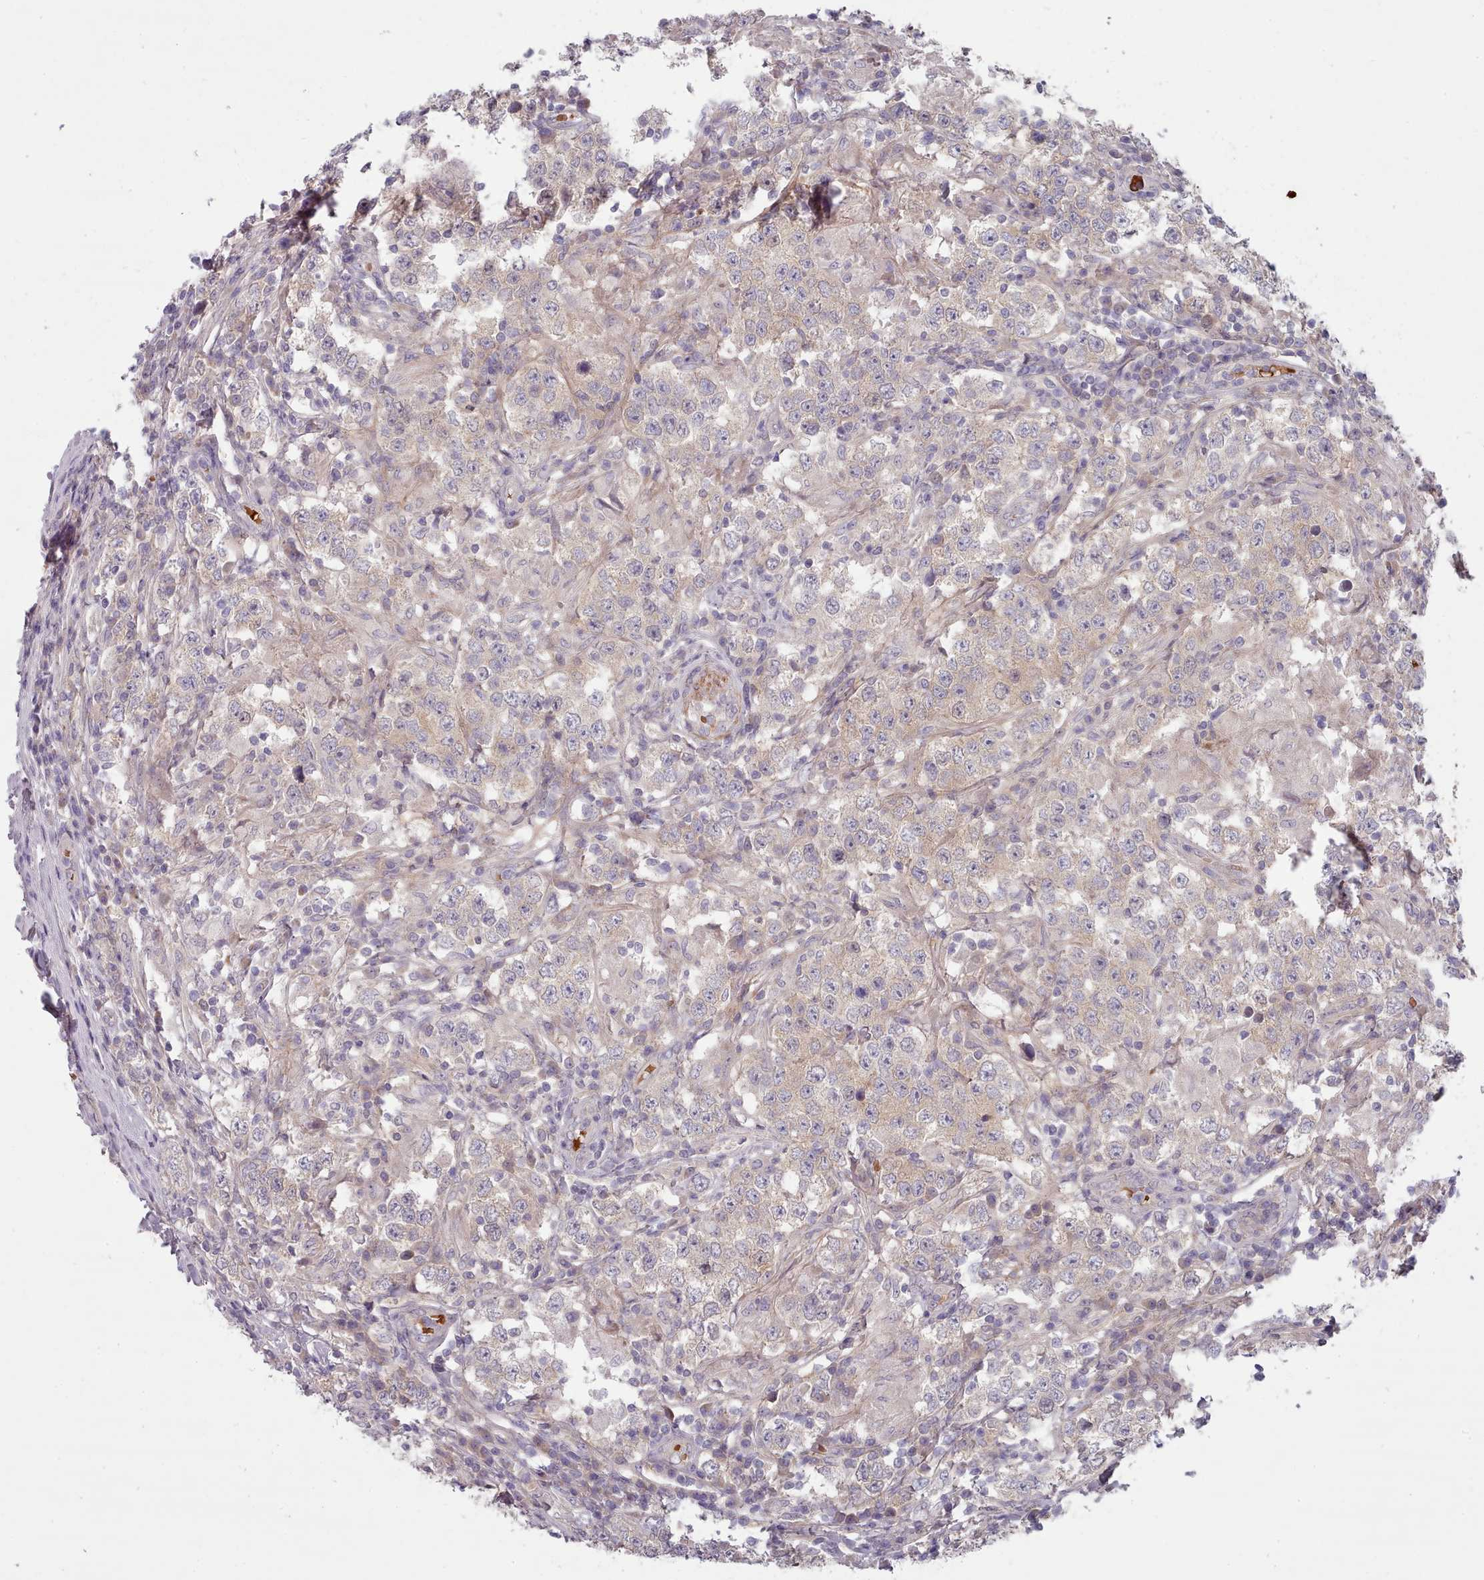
{"staining": {"intensity": "weak", "quantity": "25%-75%", "location": "cytoplasmic/membranous"}, "tissue": "testis cancer", "cell_type": "Tumor cells", "image_type": "cancer", "snomed": [{"axis": "morphology", "description": "Seminoma, NOS"}, {"axis": "morphology", "description": "Carcinoma, Embryonal, NOS"}, {"axis": "topography", "description": "Testis"}], "caption": "Testis embryonal carcinoma stained with DAB (3,3'-diaminobenzidine) immunohistochemistry (IHC) shows low levels of weak cytoplasmic/membranous expression in about 25%-75% of tumor cells.", "gene": "CLNS1A", "patient": {"sex": "male", "age": 41}}